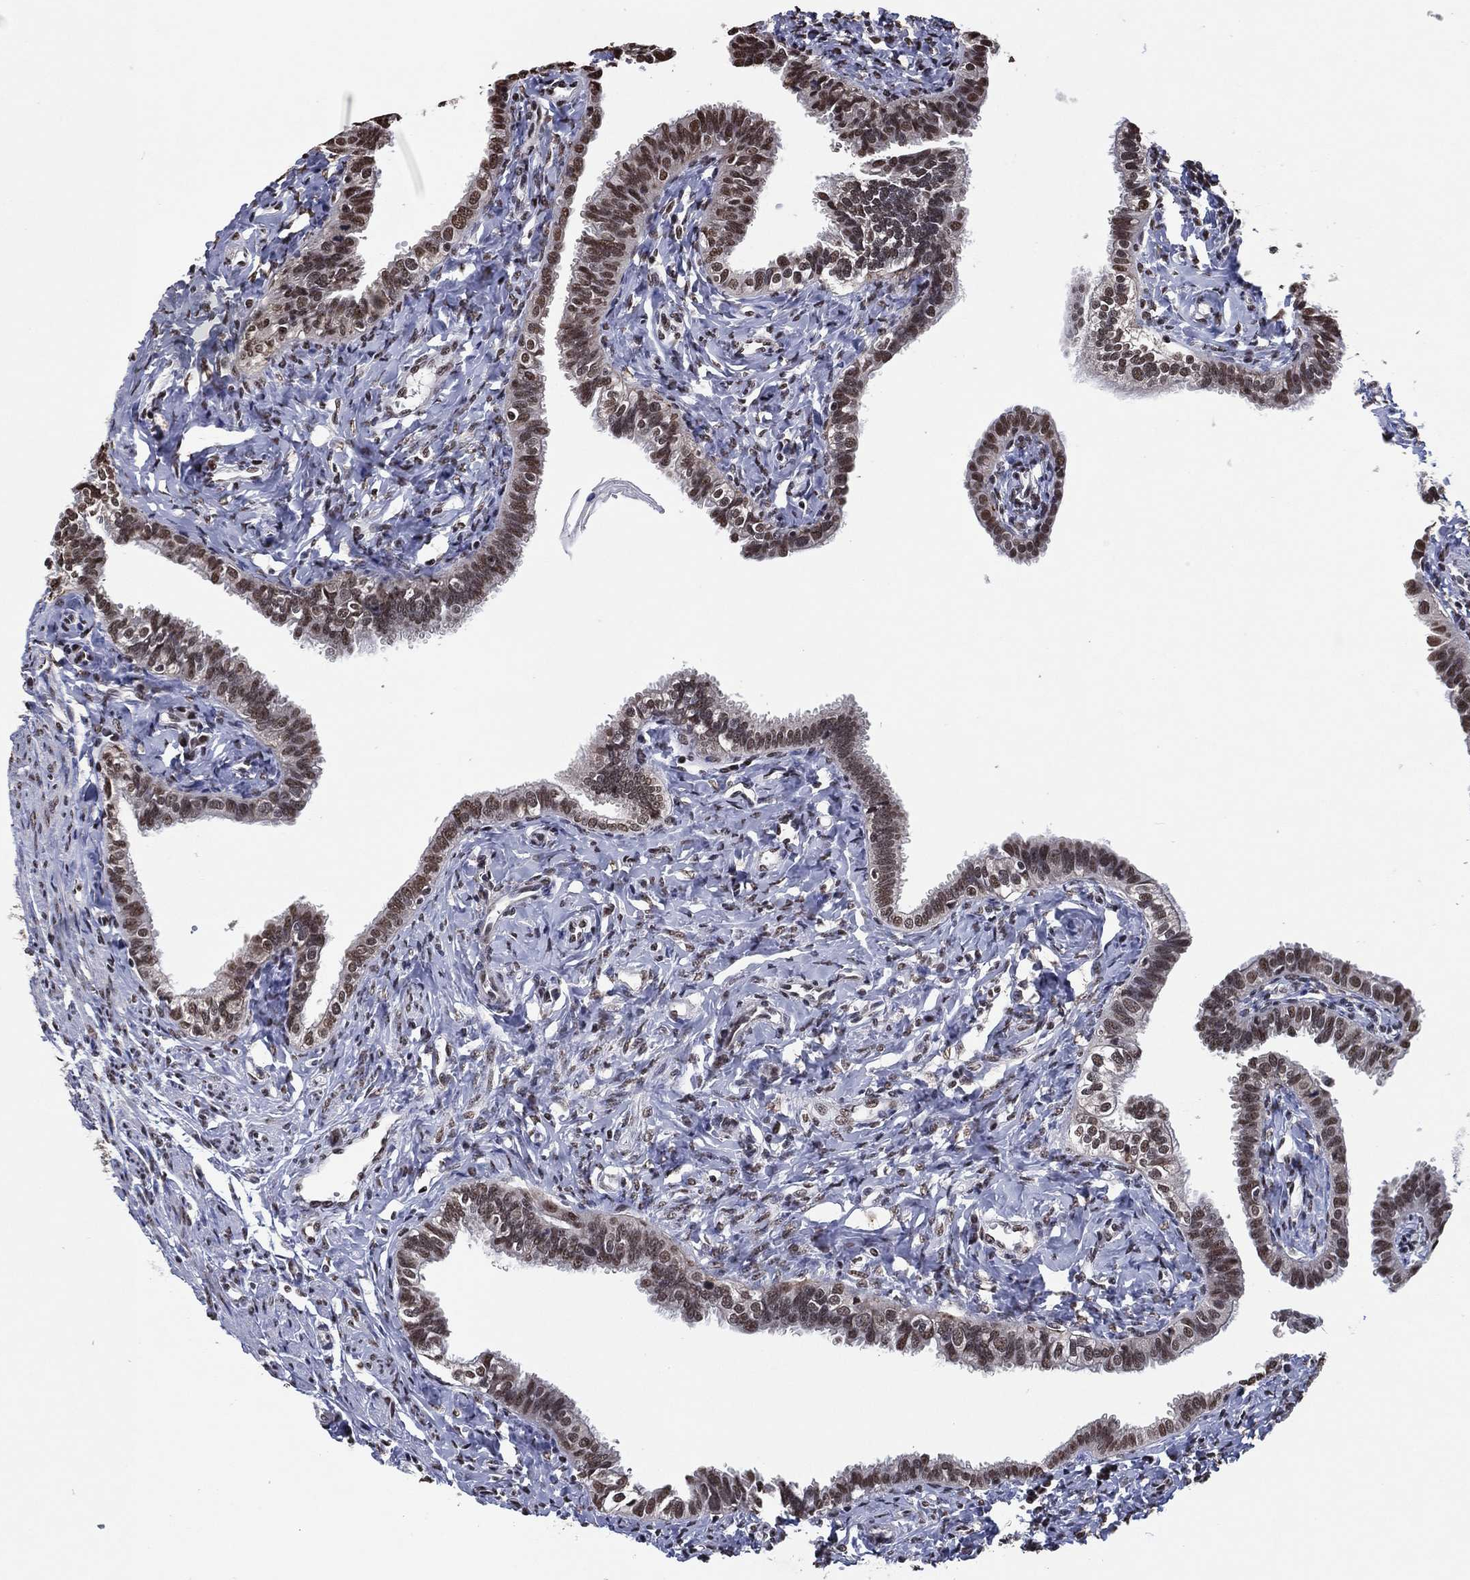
{"staining": {"intensity": "strong", "quantity": ">75%", "location": "nuclear"}, "tissue": "fallopian tube", "cell_type": "Glandular cells", "image_type": "normal", "snomed": [{"axis": "morphology", "description": "Normal tissue, NOS"}, {"axis": "topography", "description": "Fallopian tube"}], "caption": "Immunohistochemistry (IHC) photomicrograph of benign fallopian tube: fallopian tube stained using immunohistochemistry displays high levels of strong protein expression localized specifically in the nuclear of glandular cells, appearing as a nuclear brown color.", "gene": "ZBTB42", "patient": {"sex": "female", "age": 54}}